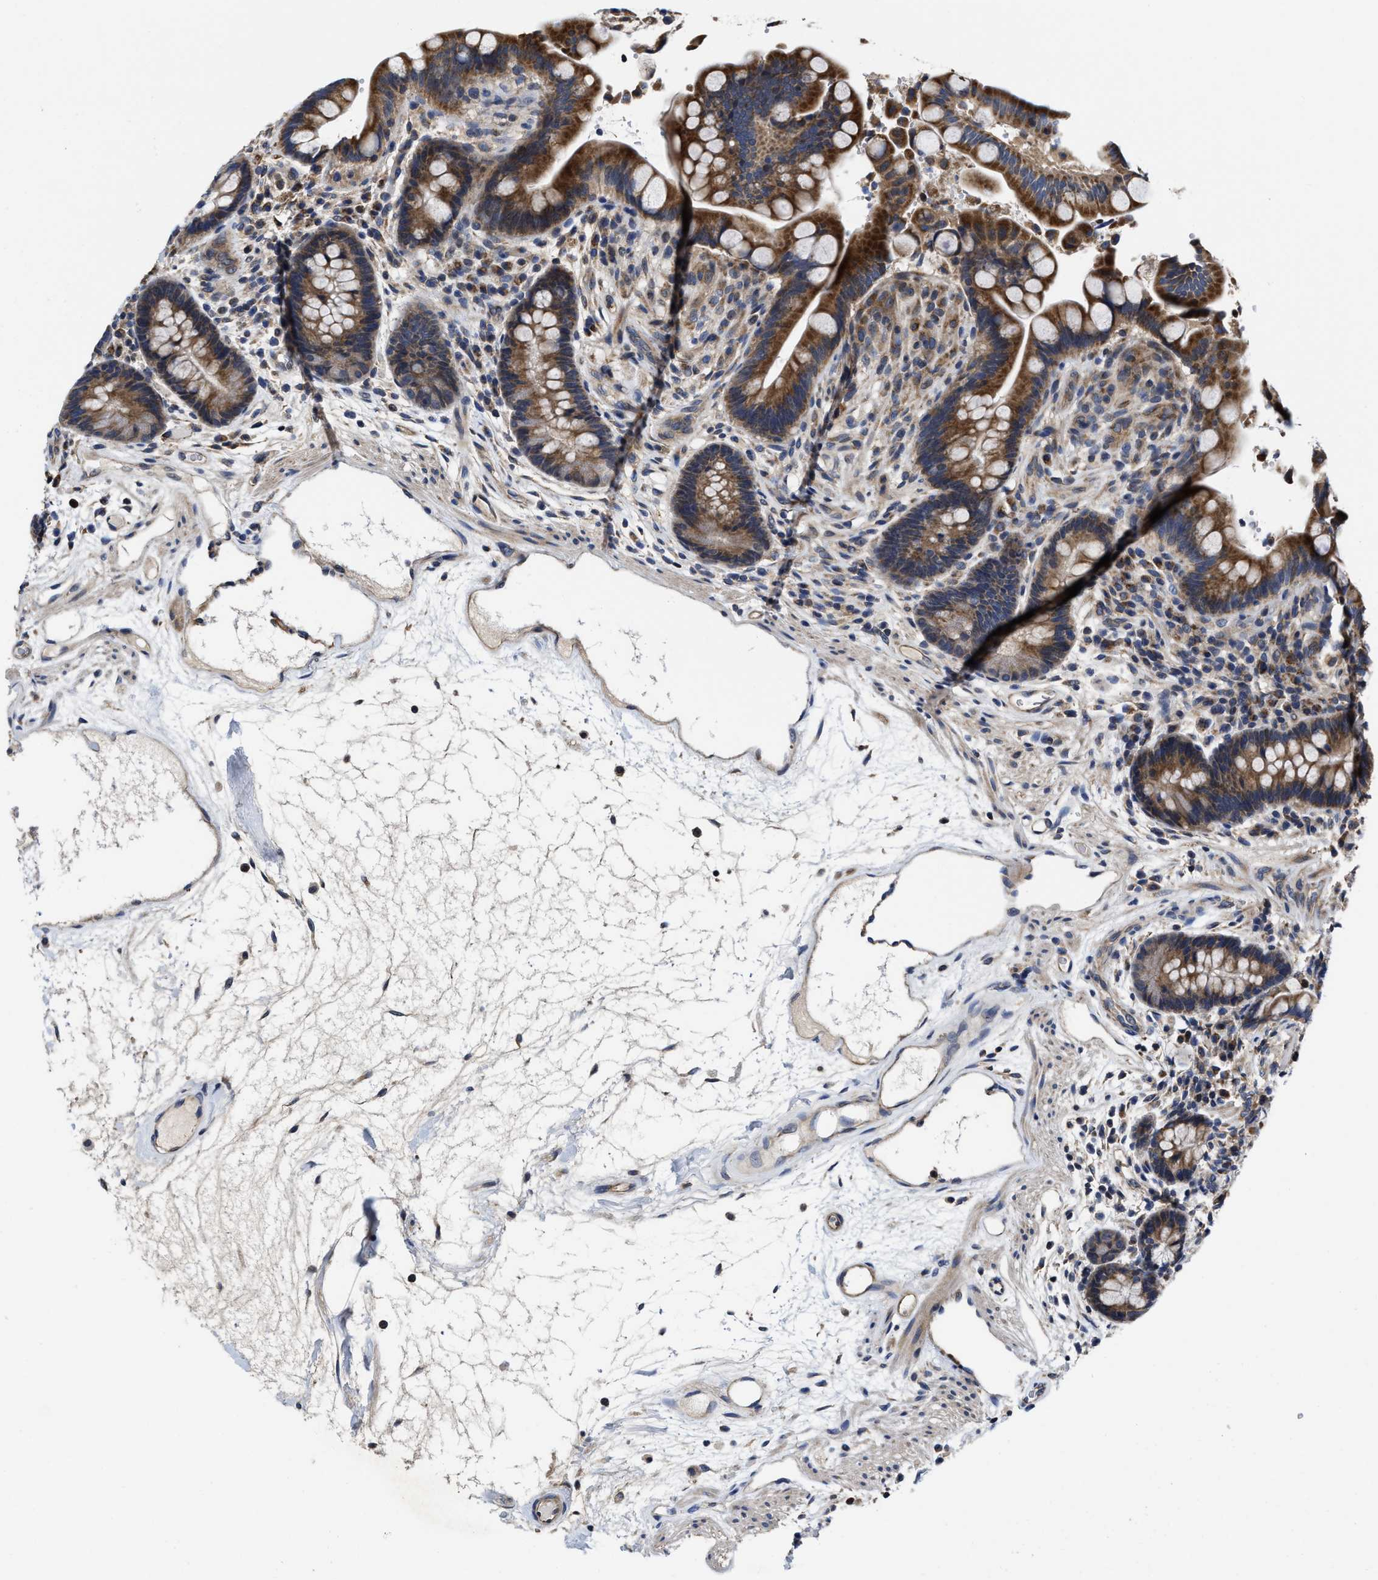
{"staining": {"intensity": "weak", "quantity": "25%-75%", "location": "cytoplasmic/membranous"}, "tissue": "colon", "cell_type": "Endothelial cells", "image_type": "normal", "snomed": [{"axis": "morphology", "description": "Normal tissue, NOS"}, {"axis": "topography", "description": "Colon"}], "caption": "Immunohistochemical staining of benign colon demonstrates weak cytoplasmic/membranous protein expression in about 25%-75% of endothelial cells. Nuclei are stained in blue.", "gene": "TRAF6", "patient": {"sex": "male", "age": 73}}